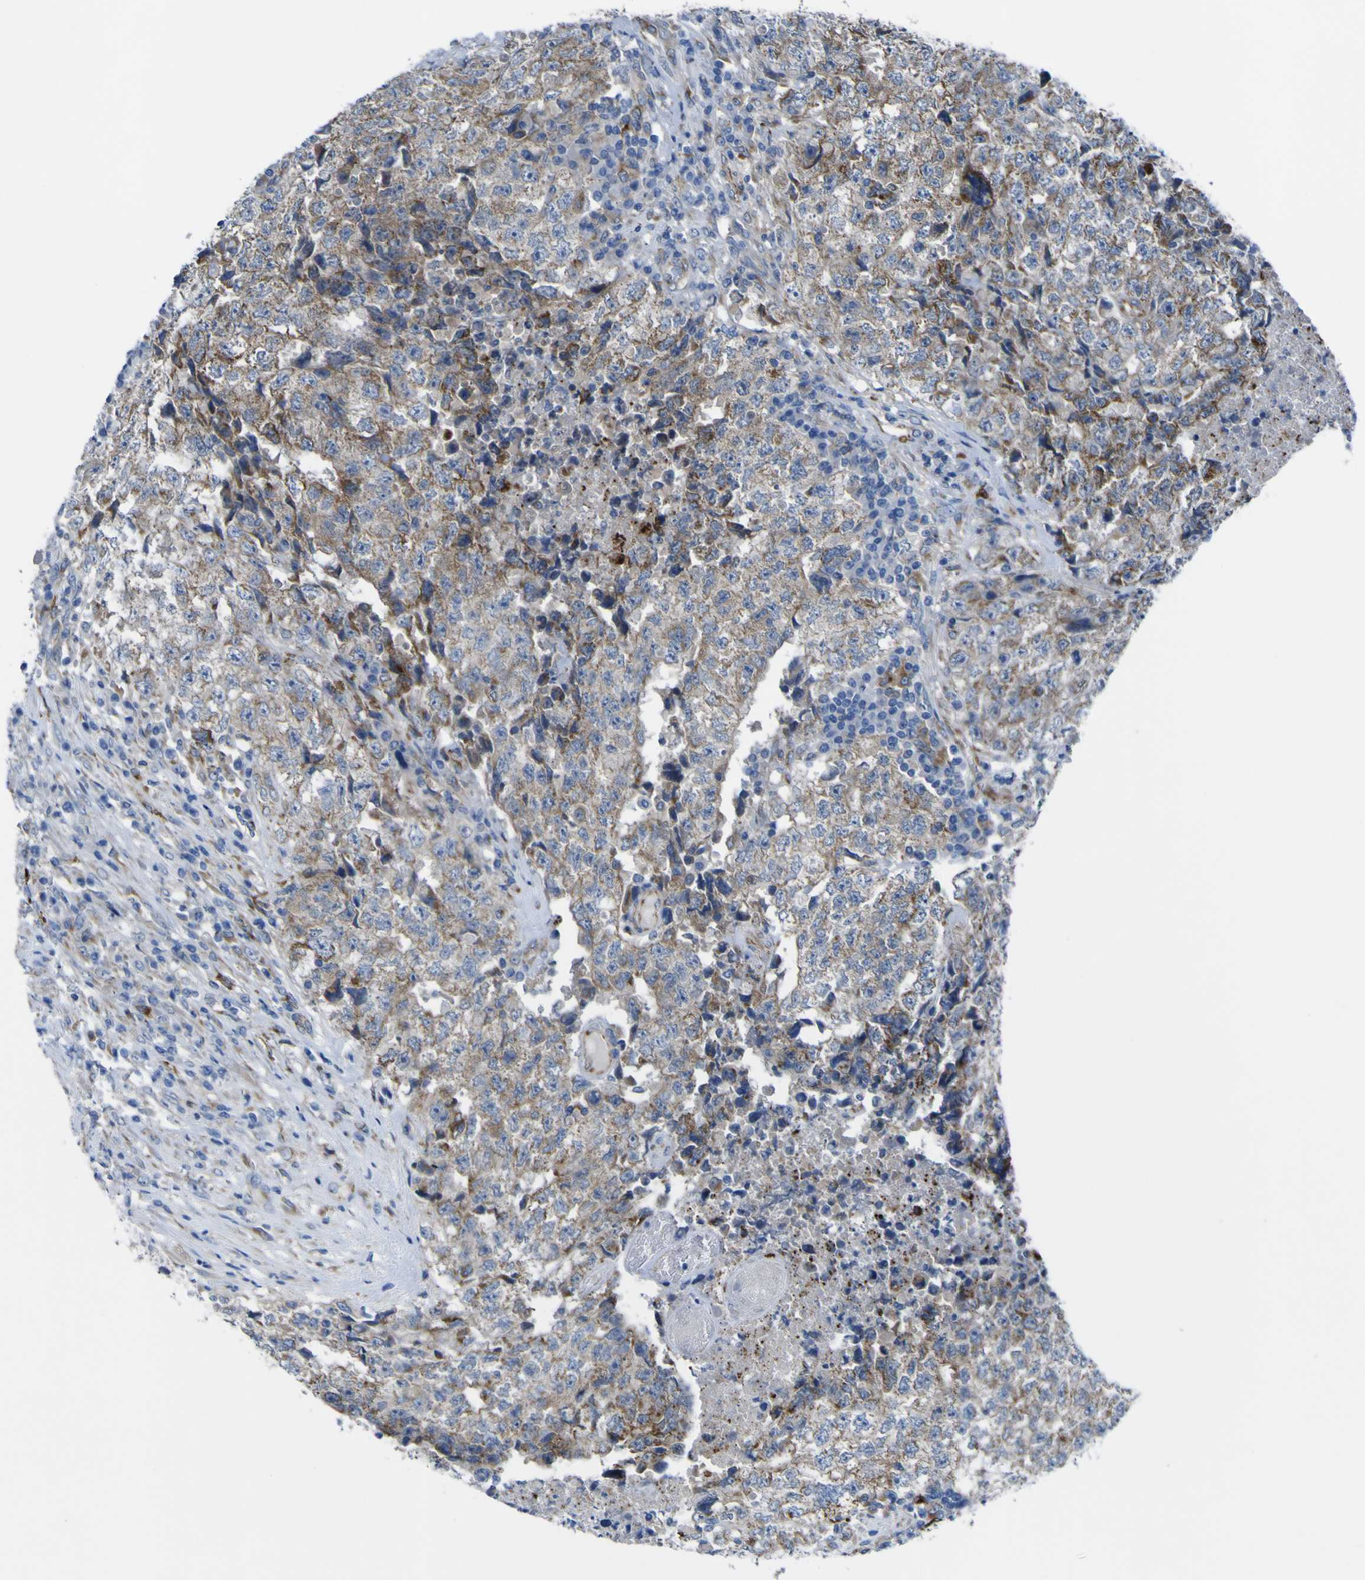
{"staining": {"intensity": "weak", "quantity": ">75%", "location": "cytoplasmic/membranous"}, "tissue": "testis cancer", "cell_type": "Tumor cells", "image_type": "cancer", "snomed": [{"axis": "morphology", "description": "Necrosis, NOS"}, {"axis": "morphology", "description": "Carcinoma, Embryonal, NOS"}, {"axis": "topography", "description": "Testis"}], "caption": "There is low levels of weak cytoplasmic/membranous staining in tumor cells of testis cancer (embryonal carcinoma), as demonstrated by immunohistochemical staining (brown color).", "gene": "CST3", "patient": {"sex": "male", "age": 19}}